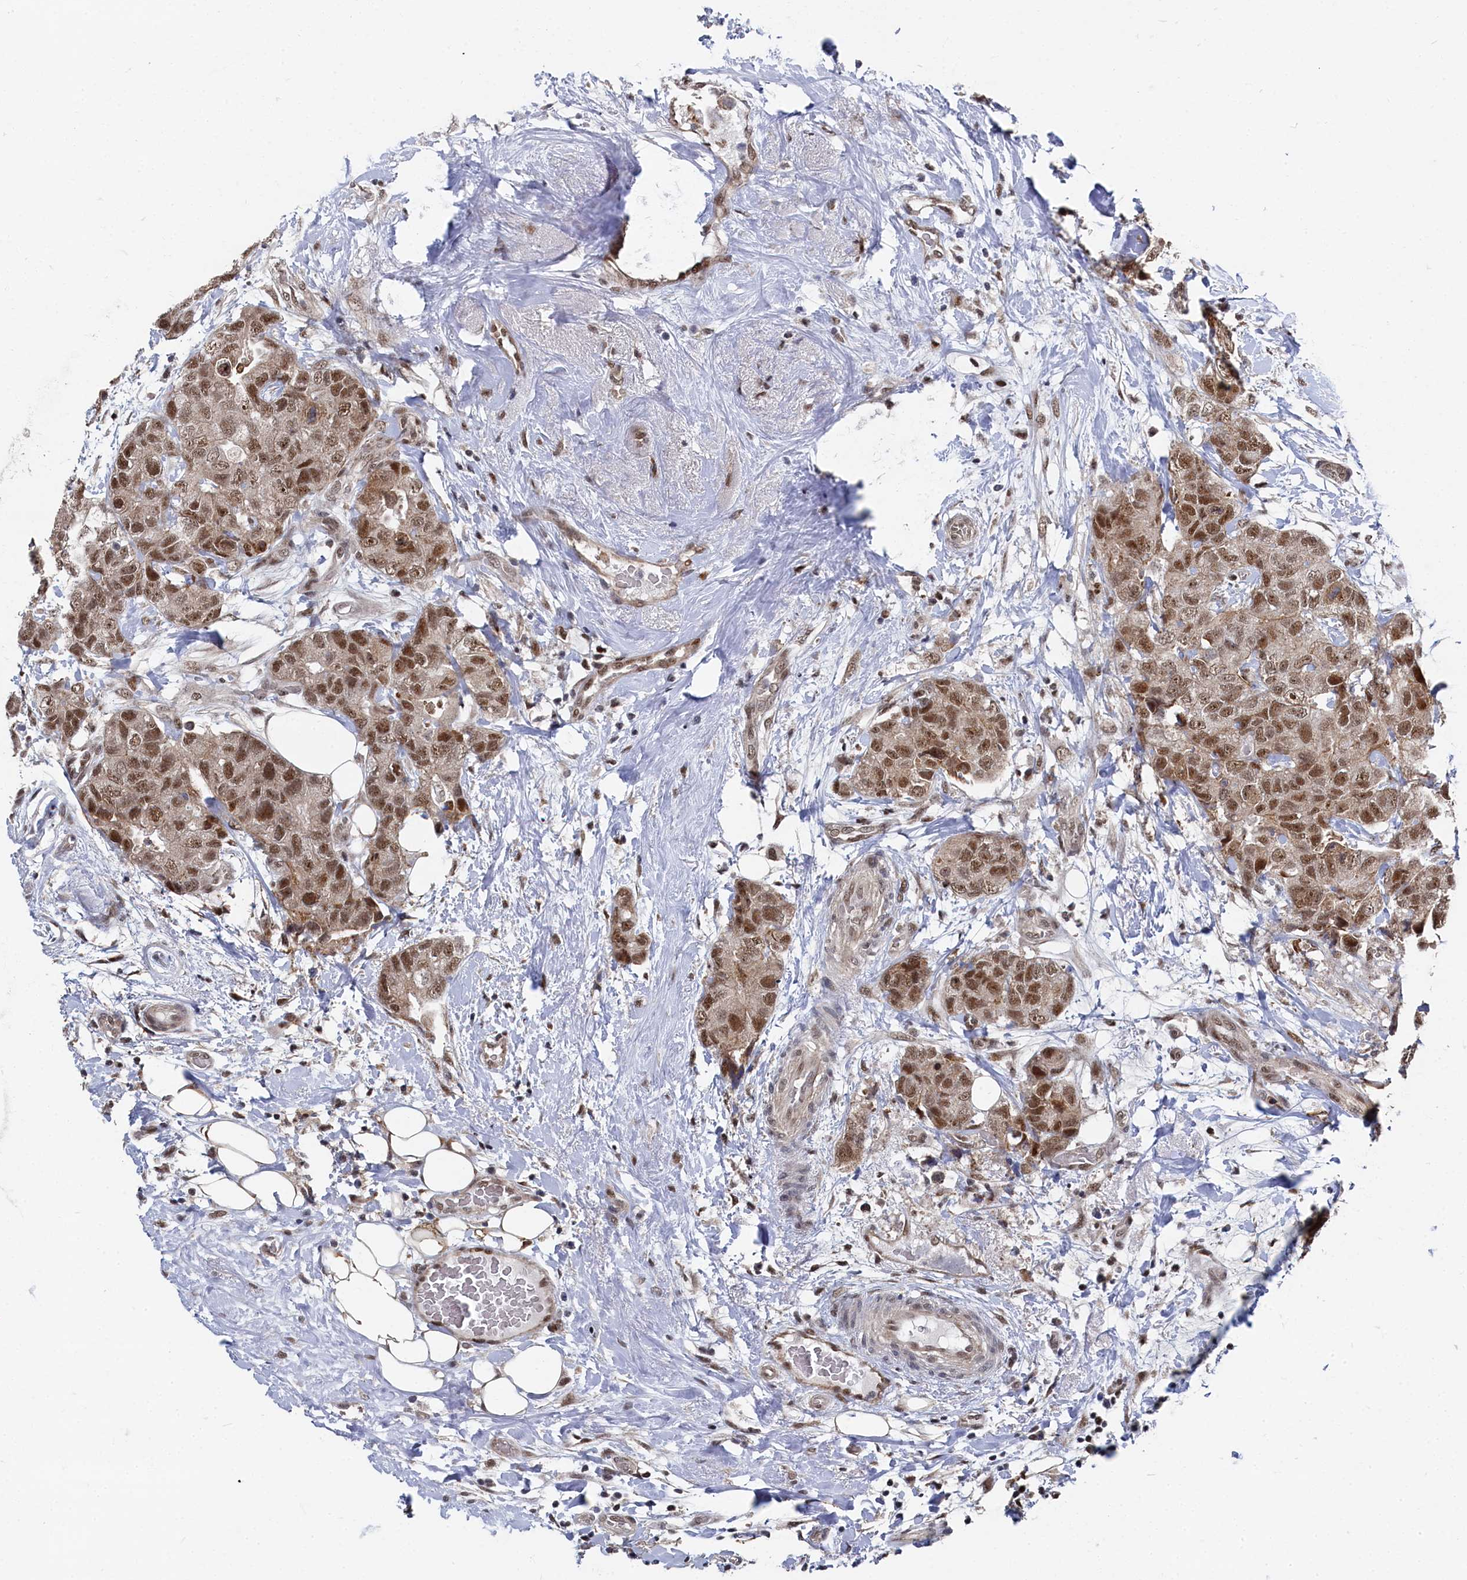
{"staining": {"intensity": "moderate", "quantity": ">75%", "location": "nuclear"}, "tissue": "breast cancer", "cell_type": "Tumor cells", "image_type": "cancer", "snomed": [{"axis": "morphology", "description": "Duct carcinoma"}, {"axis": "topography", "description": "Breast"}], "caption": "Immunohistochemistry (IHC) (DAB (3,3'-diaminobenzidine)) staining of breast cancer (infiltrating ductal carcinoma) shows moderate nuclear protein positivity in about >75% of tumor cells.", "gene": "BUB3", "patient": {"sex": "female", "age": 62}}